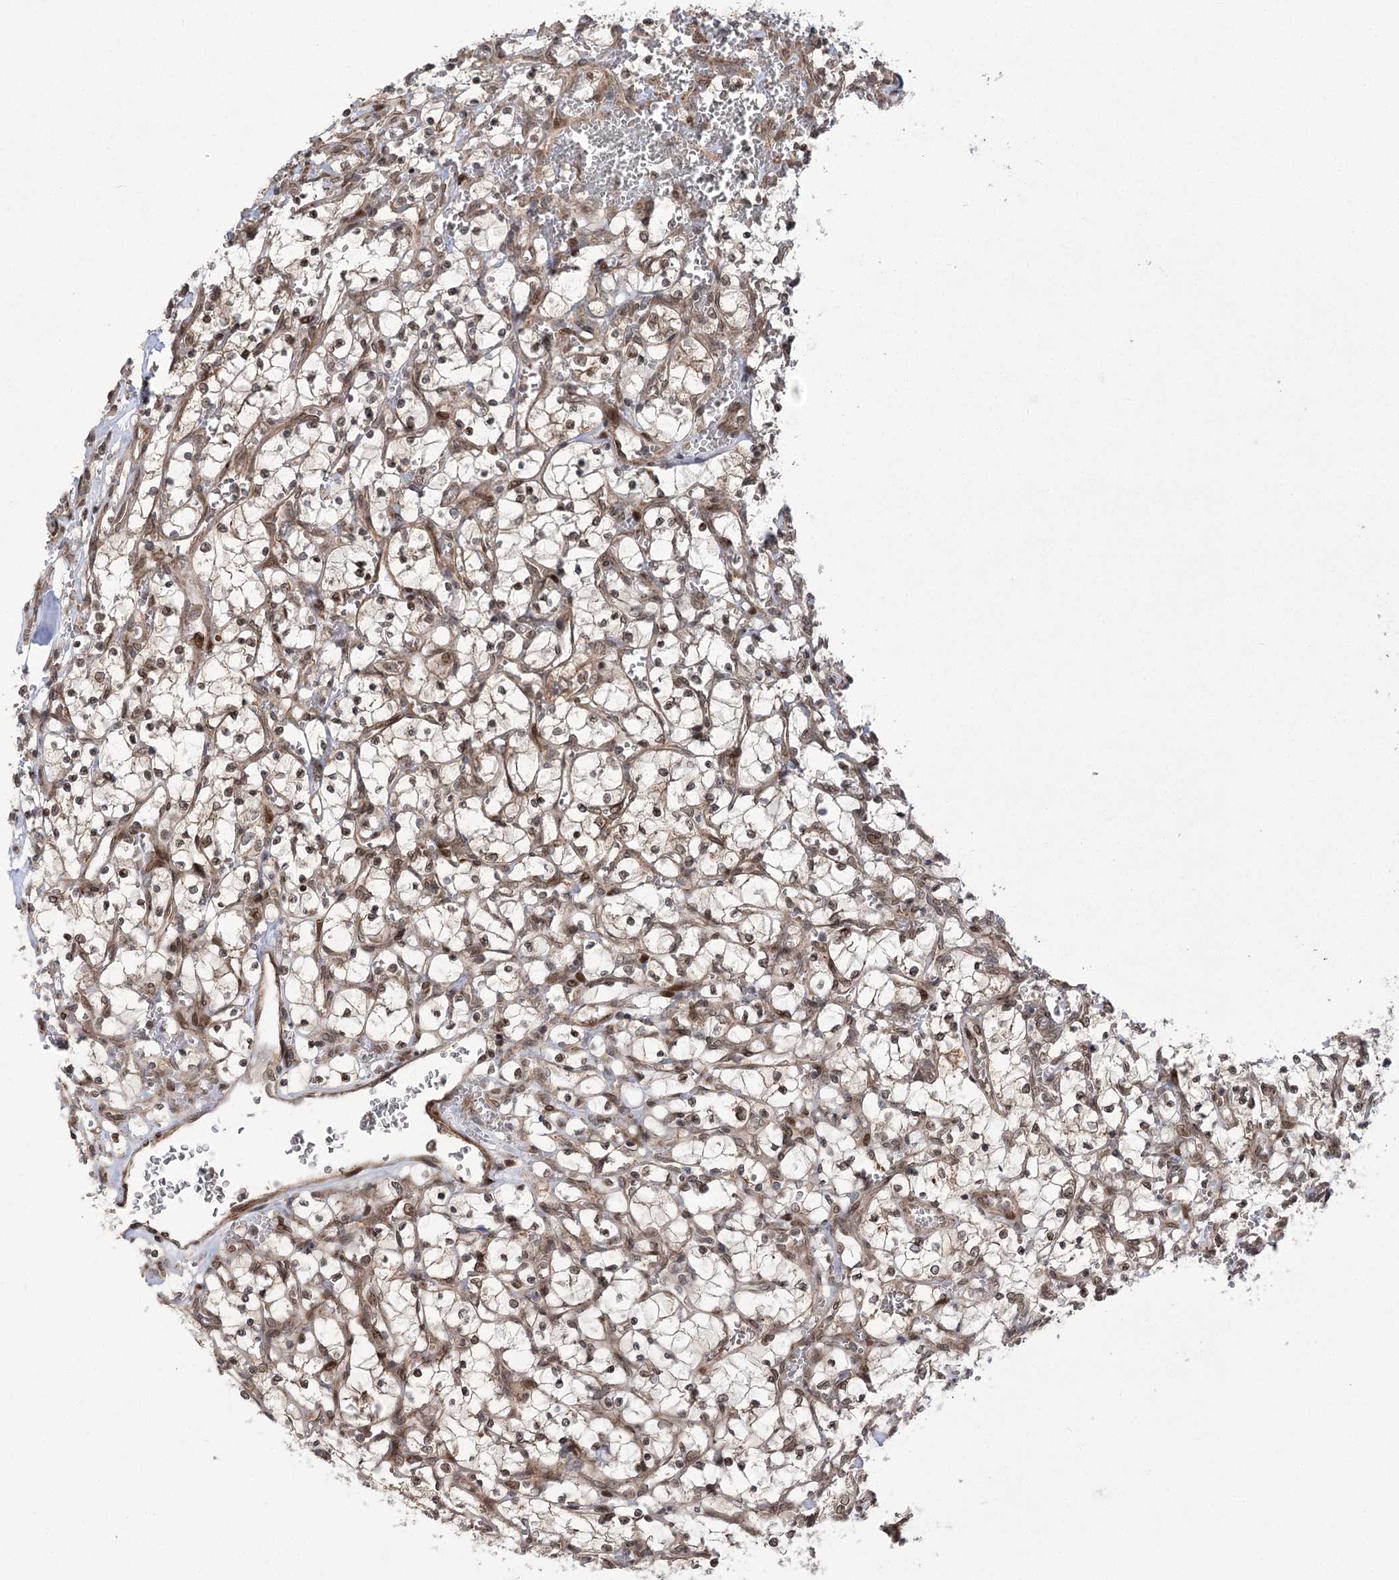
{"staining": {"intensity": "weak", "quantity": ">75%", "location": "cytoplasmic/membranous,nuclear"}, "tissue": "renal cancer", "cell_type": "Tumor cells", "image_type": "cancer", "snomed": [{"axis": "morphology", "description": "Adenocarcinoma, NOS"}, {"axis": "topography", "description": "Kidney"}], "caption": "This is an image of IHC staining of renal cancer, which shows weak expression in the cytoplasmic/membranous and nuclear of tumor cells.", "gene": "TENM2", "patient": {"sex": "female", "age": 69}}